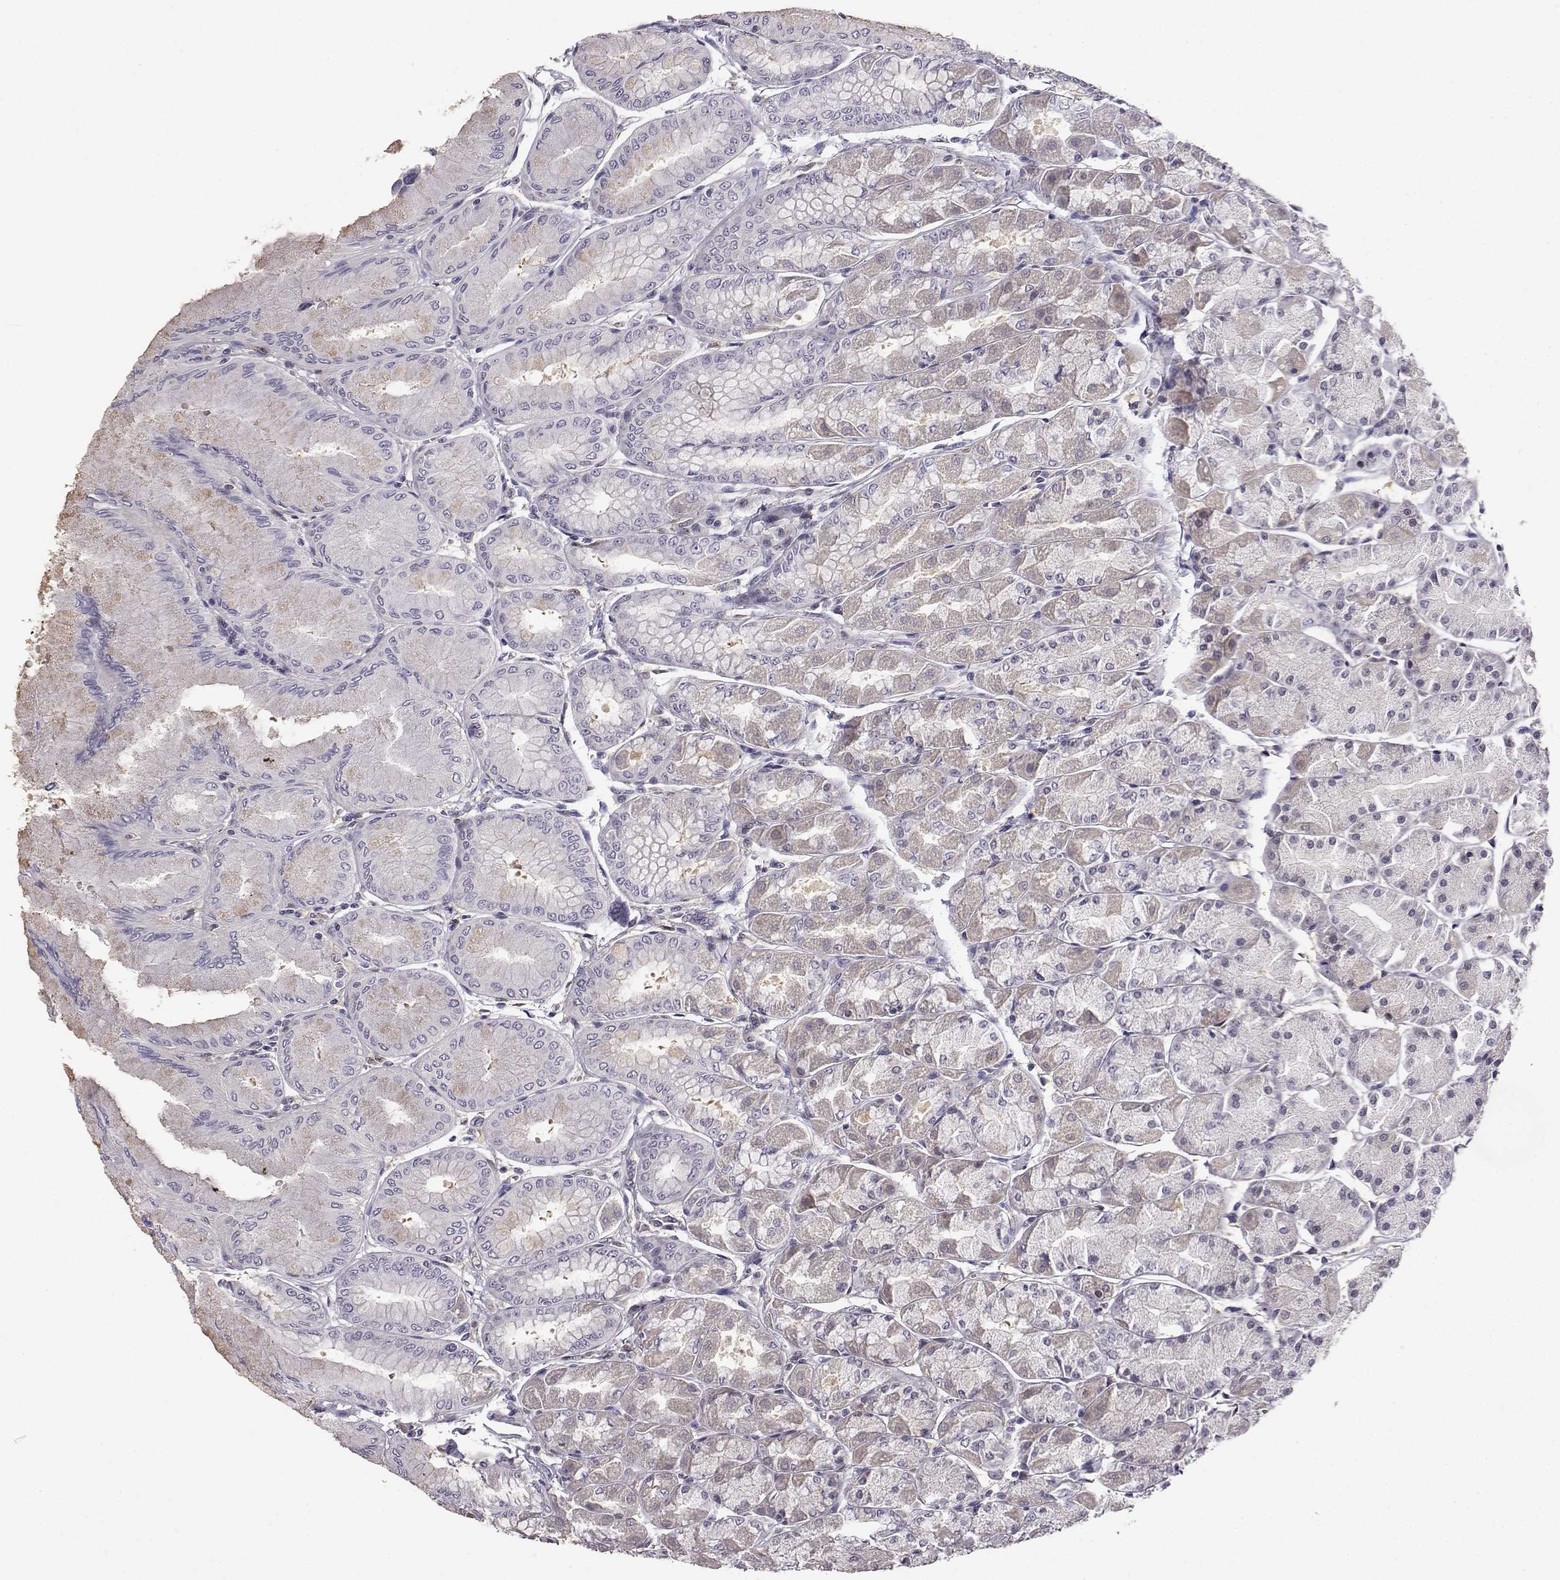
{"staining": {"intensity": "weak", "quantity": "<25%", "location": "cytoplasmic/membranous"}, "tissue": "stomach", "cell_type": "Glandular cells", "image_type": "normal", "snomed": [{"axis": "morphology", "description": "Normal tissue, NOS"}, {"axis": "topography", "description": "Stomach, upper"}], "caption": "Immunohistochemical staining of benign human stomach displays no significant positivity in glandular cells.", "gene": "AKR1B1", "patient": {"sex": "male", "age": 60}}